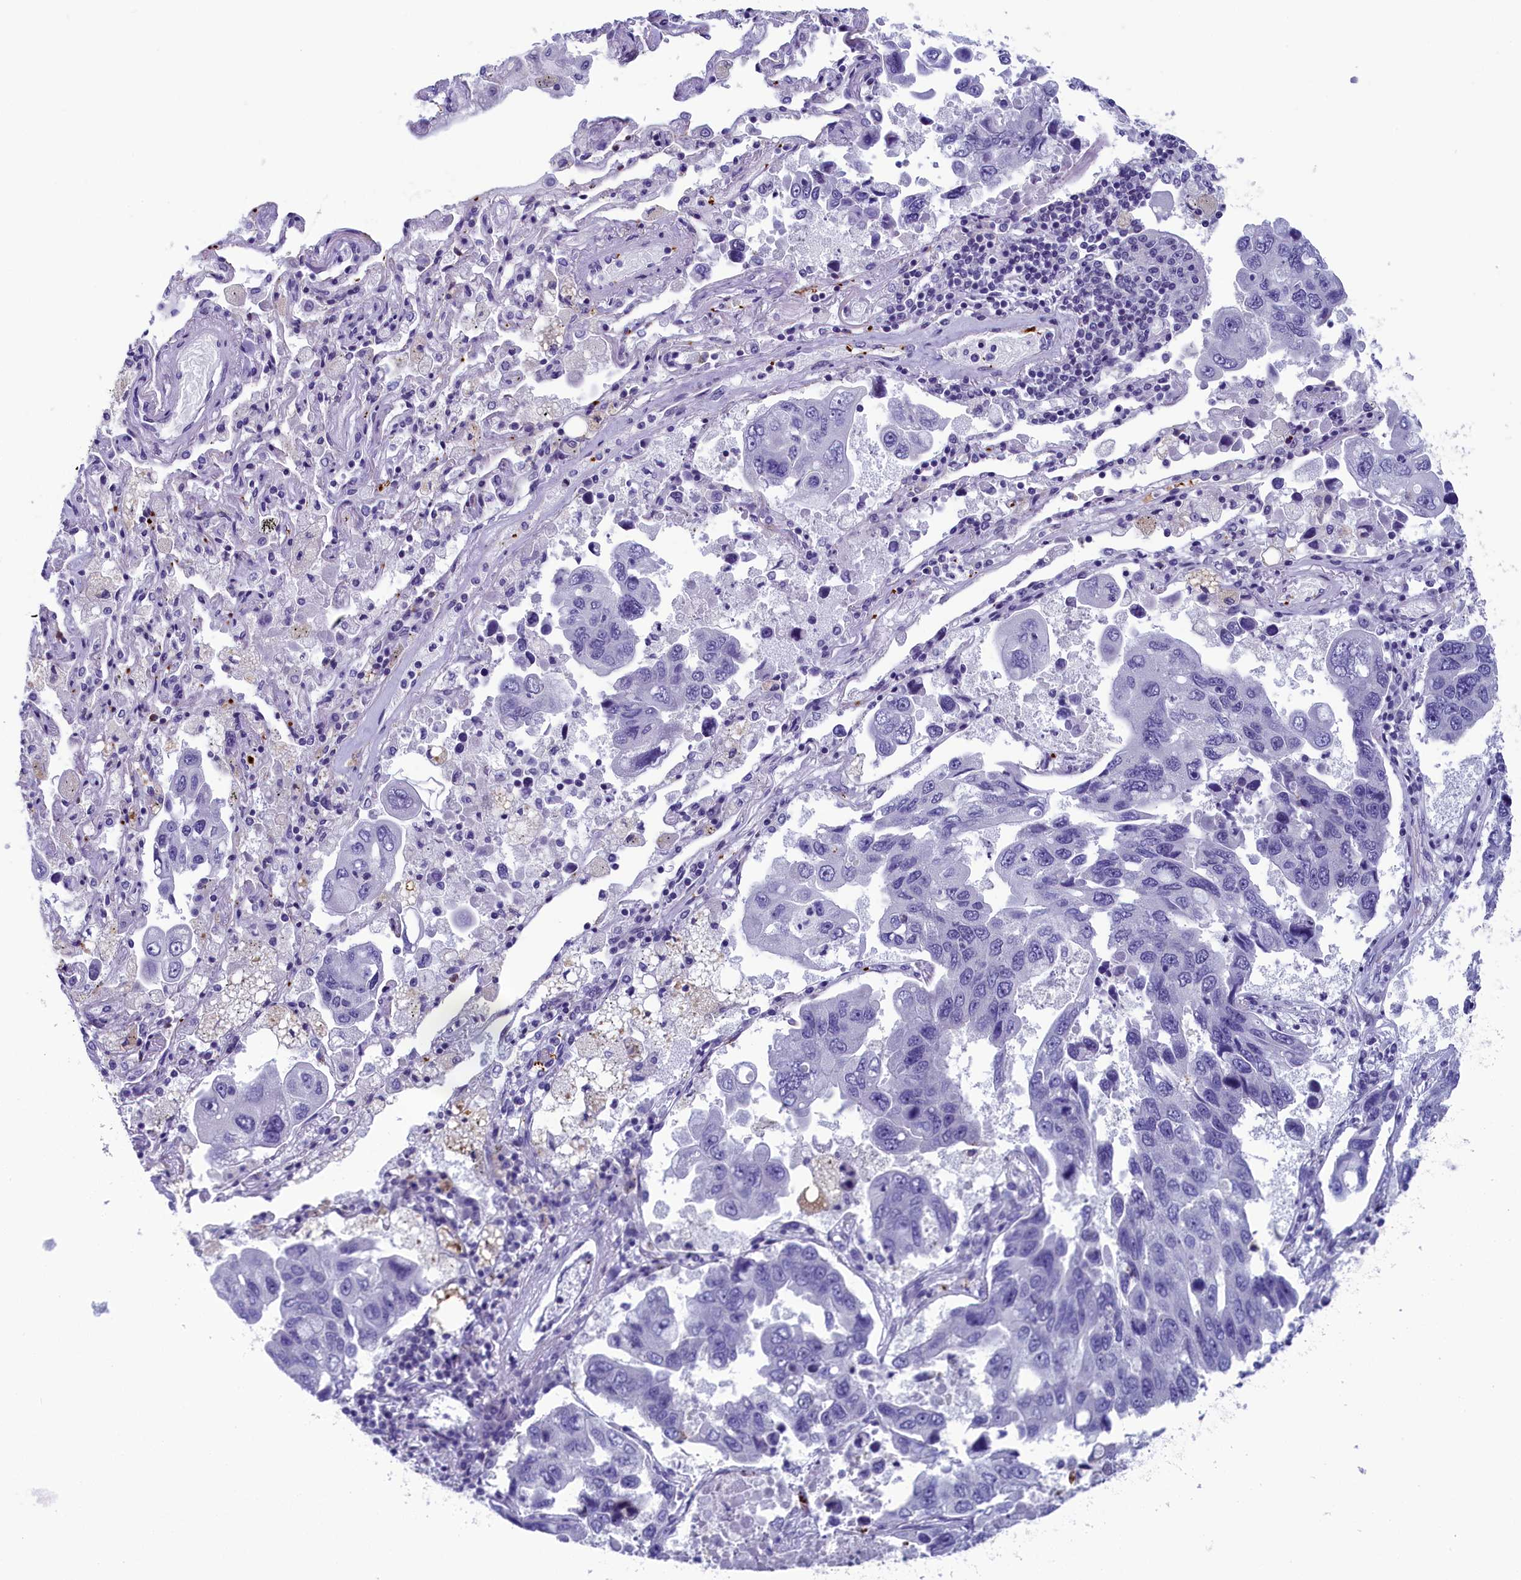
{"staining": {"intensity": "negative", "quantity": "none", "location": "none"}, "tissue": "lung cancer", "cell_type": "Tumor cells", "image_type": "cancer", "snomed": [{"axis": "morphology", "description": "Adenocarcinoma, NOS"}, {"axis": "topography", "description": "Lung"}], "caption": "A high-resolution histopathology image shows immunohistochemistry staining of lung cancer, which reveals no significant positivity in tumor cells.", "gene": "AIFM2", "patient": {"sex": "male", "age": 64}}